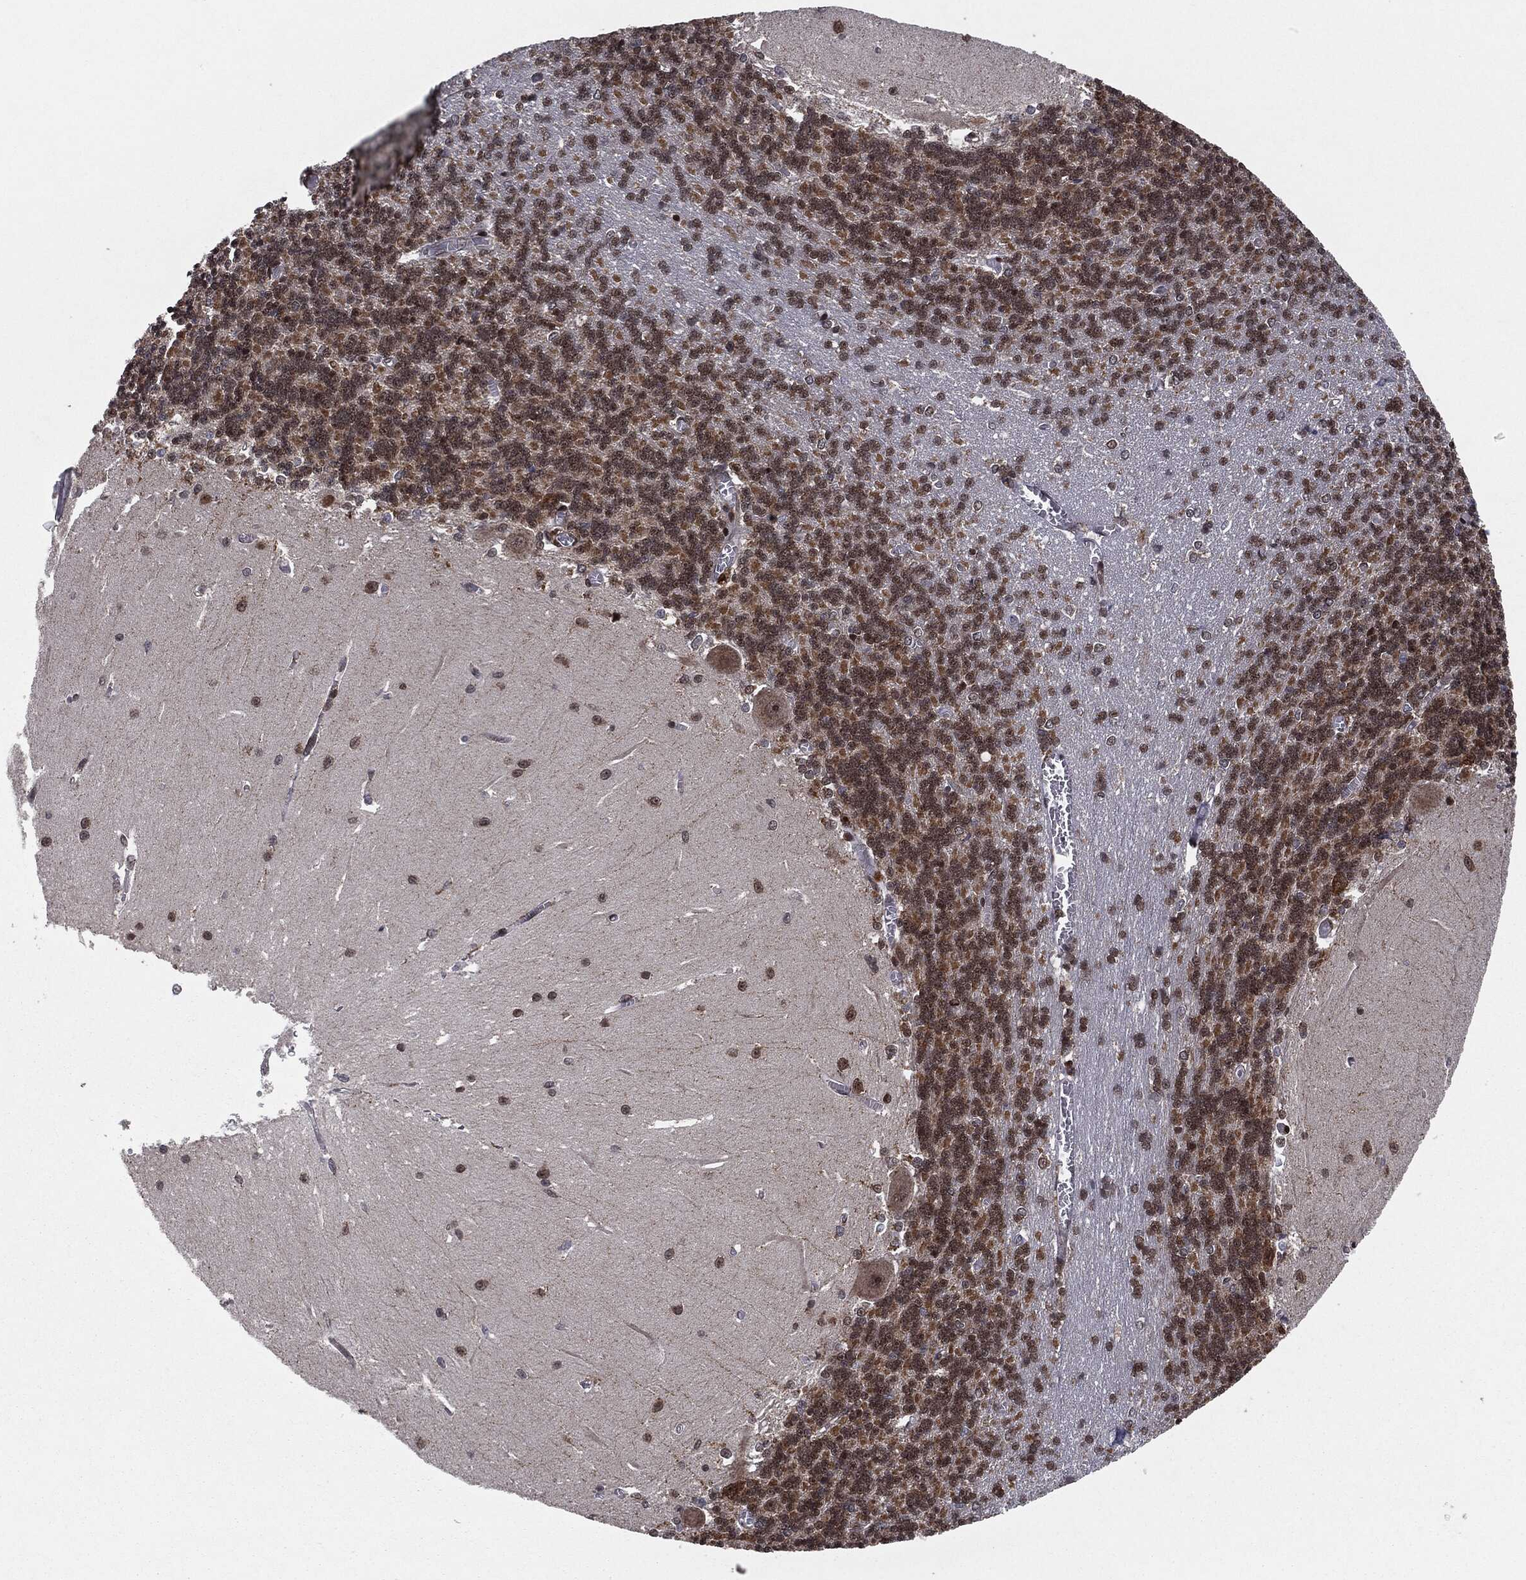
{"staining": {"intensity": "moderate", "quantity": "<25%", "location": "nuclear"}, "tissue": "cerebellum", "cell_type": "Cells in granular layer", "image_type": "normal", "snomed": [{"axis": "morphology", "description": "Normal tissue, NOS"}, {"axis": "topography", "description": "Cerebellum"}], "caption": "Protein staining reveals moderate nuclear staining in approximately <25% of cells in granular layer in benign cerebellum. The staining is performed using DAB brown chromogen to label protein expression. The nuclei are counter-stained blue using hematoxylin.", "gene": "CHCHD2", "patient": {"sex": "male", "age": 37}}